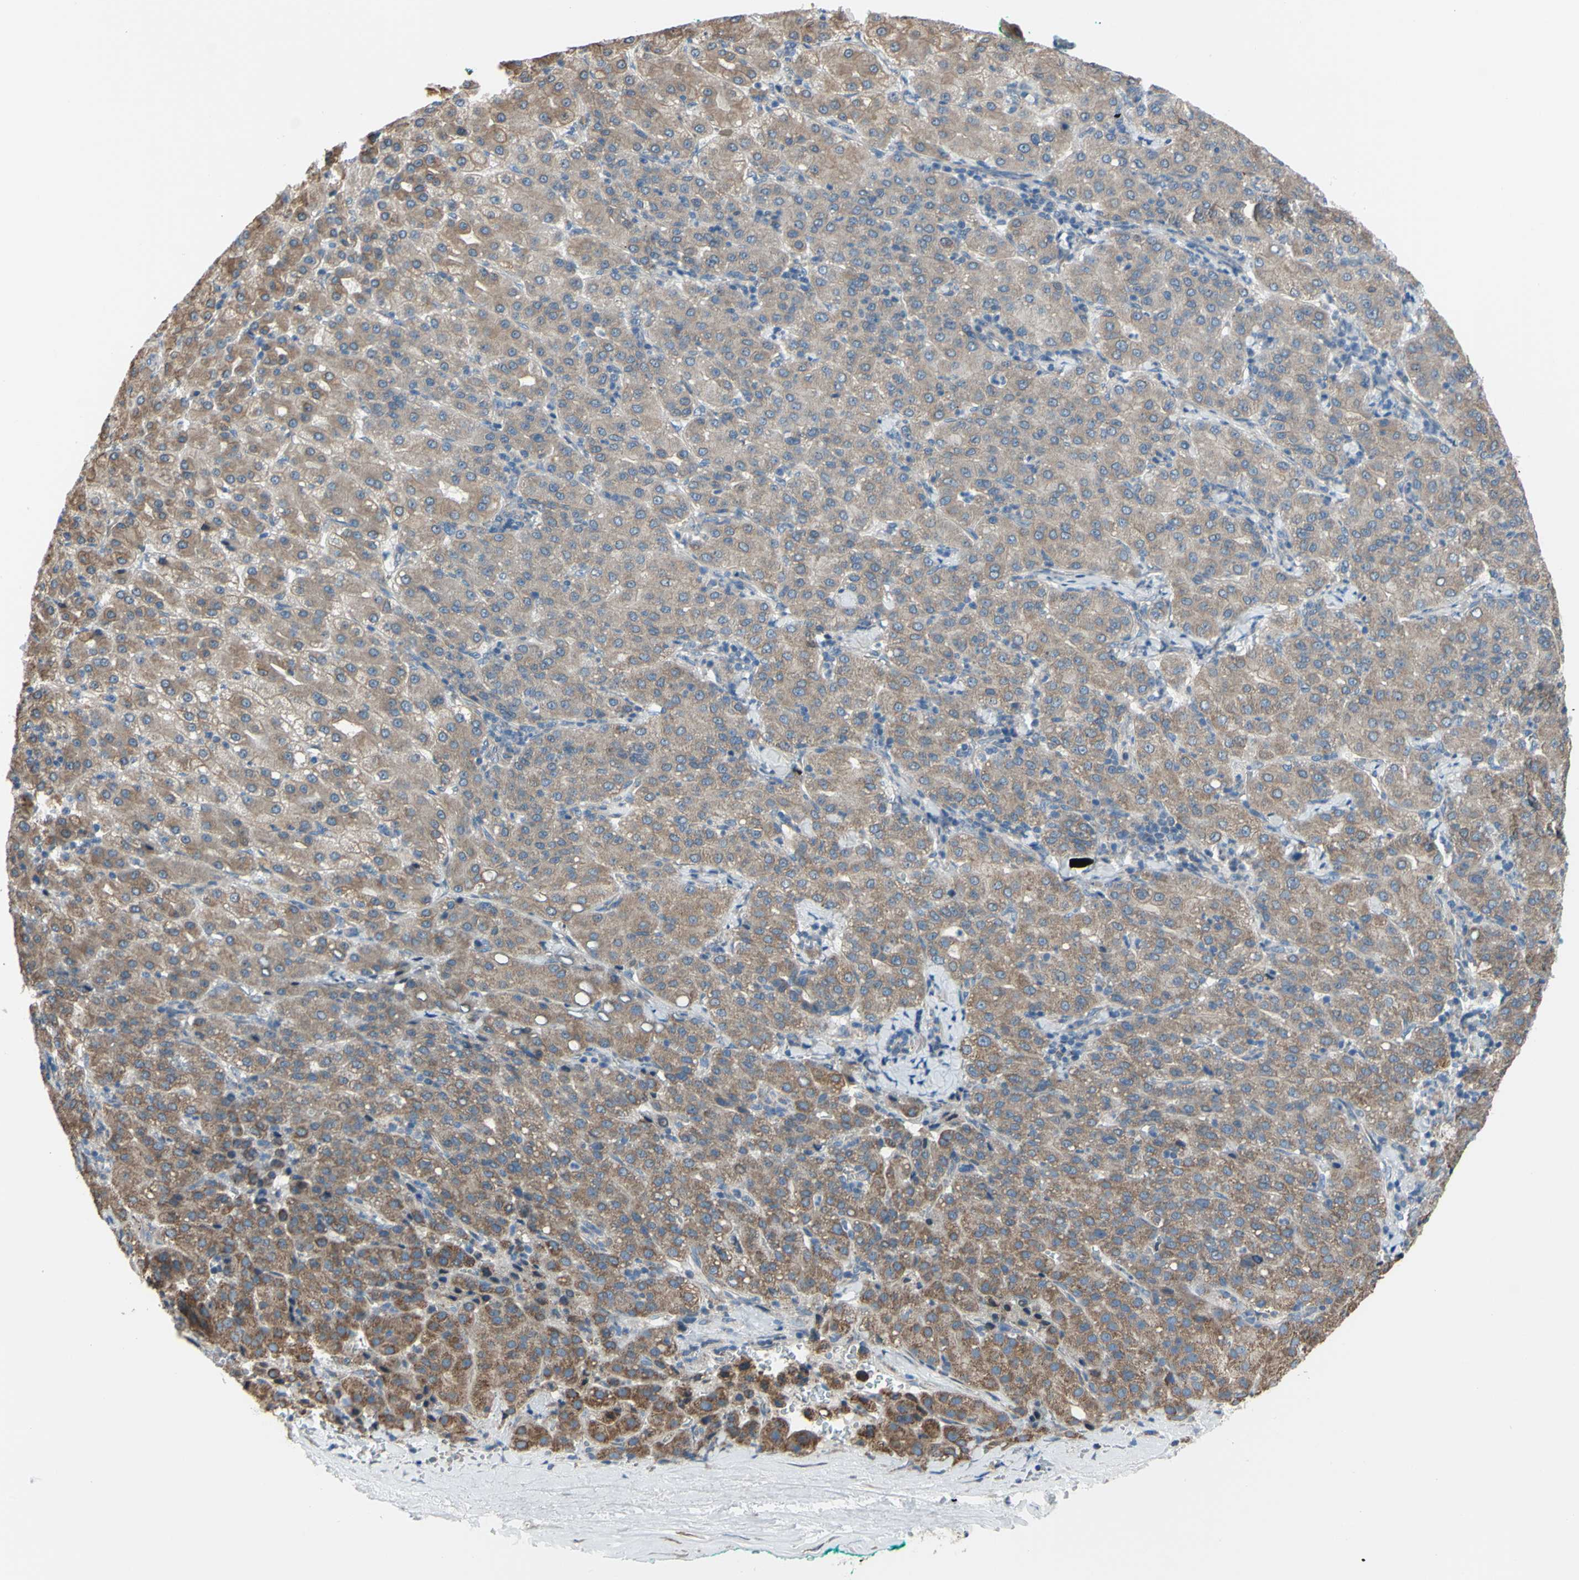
{"staining": {"intensity": "moderate", "quantity": ">75%", "location": "cytoplasmic/membranous"}, "tissue": "liver cancer", "cell_type": "Tumor cells", "image_type": "cancer", "snomed": [{"axis": "morphology", "description": "Carcinoma, Hepatocellular, NOS"}, {"axis": "topography", "description": "Liver"}], "caption": "High-power microscopy captured an immunohistochemistry (IHC) histopathology image of liver hepatocellular carcinoma, revealing moderate cytoplasmic/membranous staining in approximately >75% of tumor cells. (IHC, brightfield microscopy, high magnification).", "gene": "GRAMD2B", "patient": {"sex": "male", "age": 65}}